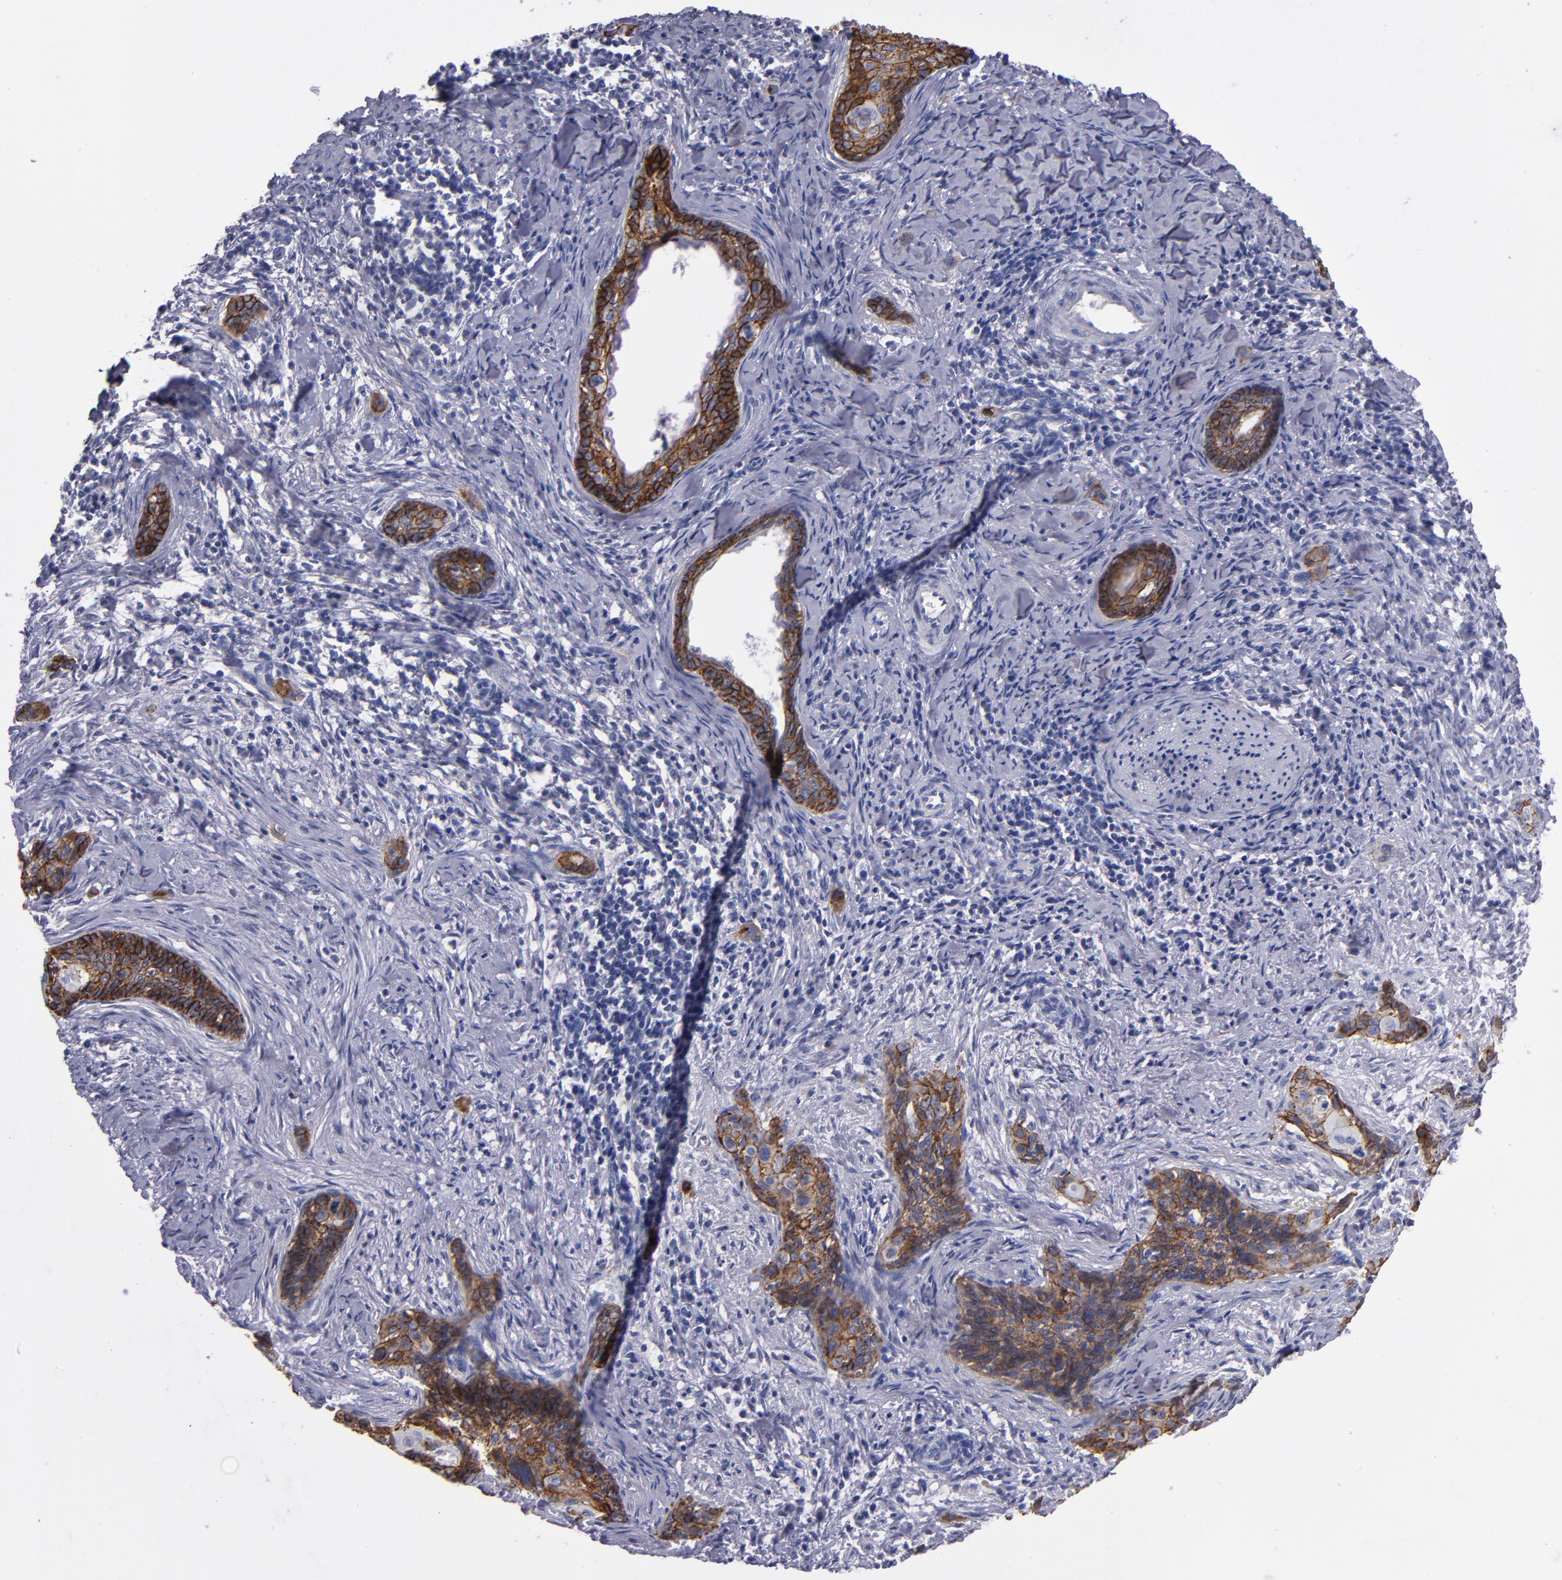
{"staining": {"intensity": "strong", "quantity": ">75%", "location": "cytoplasmic/membranous"}, "tissue": "cervical cancer", "cell_type": "Tumor cells", "image_type": "cancer", "snomed": [{"axis": "morphology", "description": "Squamous cell carcinoma, NOS"}, {"axis": "topography", "description": "Cervix"}], "caption": "This is a micrograph of immunohistochemistry (IHC) staining of squamous cell carcinoma (cervical), which shows strong expression in the cytoplasmic/membranous of tumor cells.", "gene": "CDH3", "patient": {"sex": "female", "age": 33}}